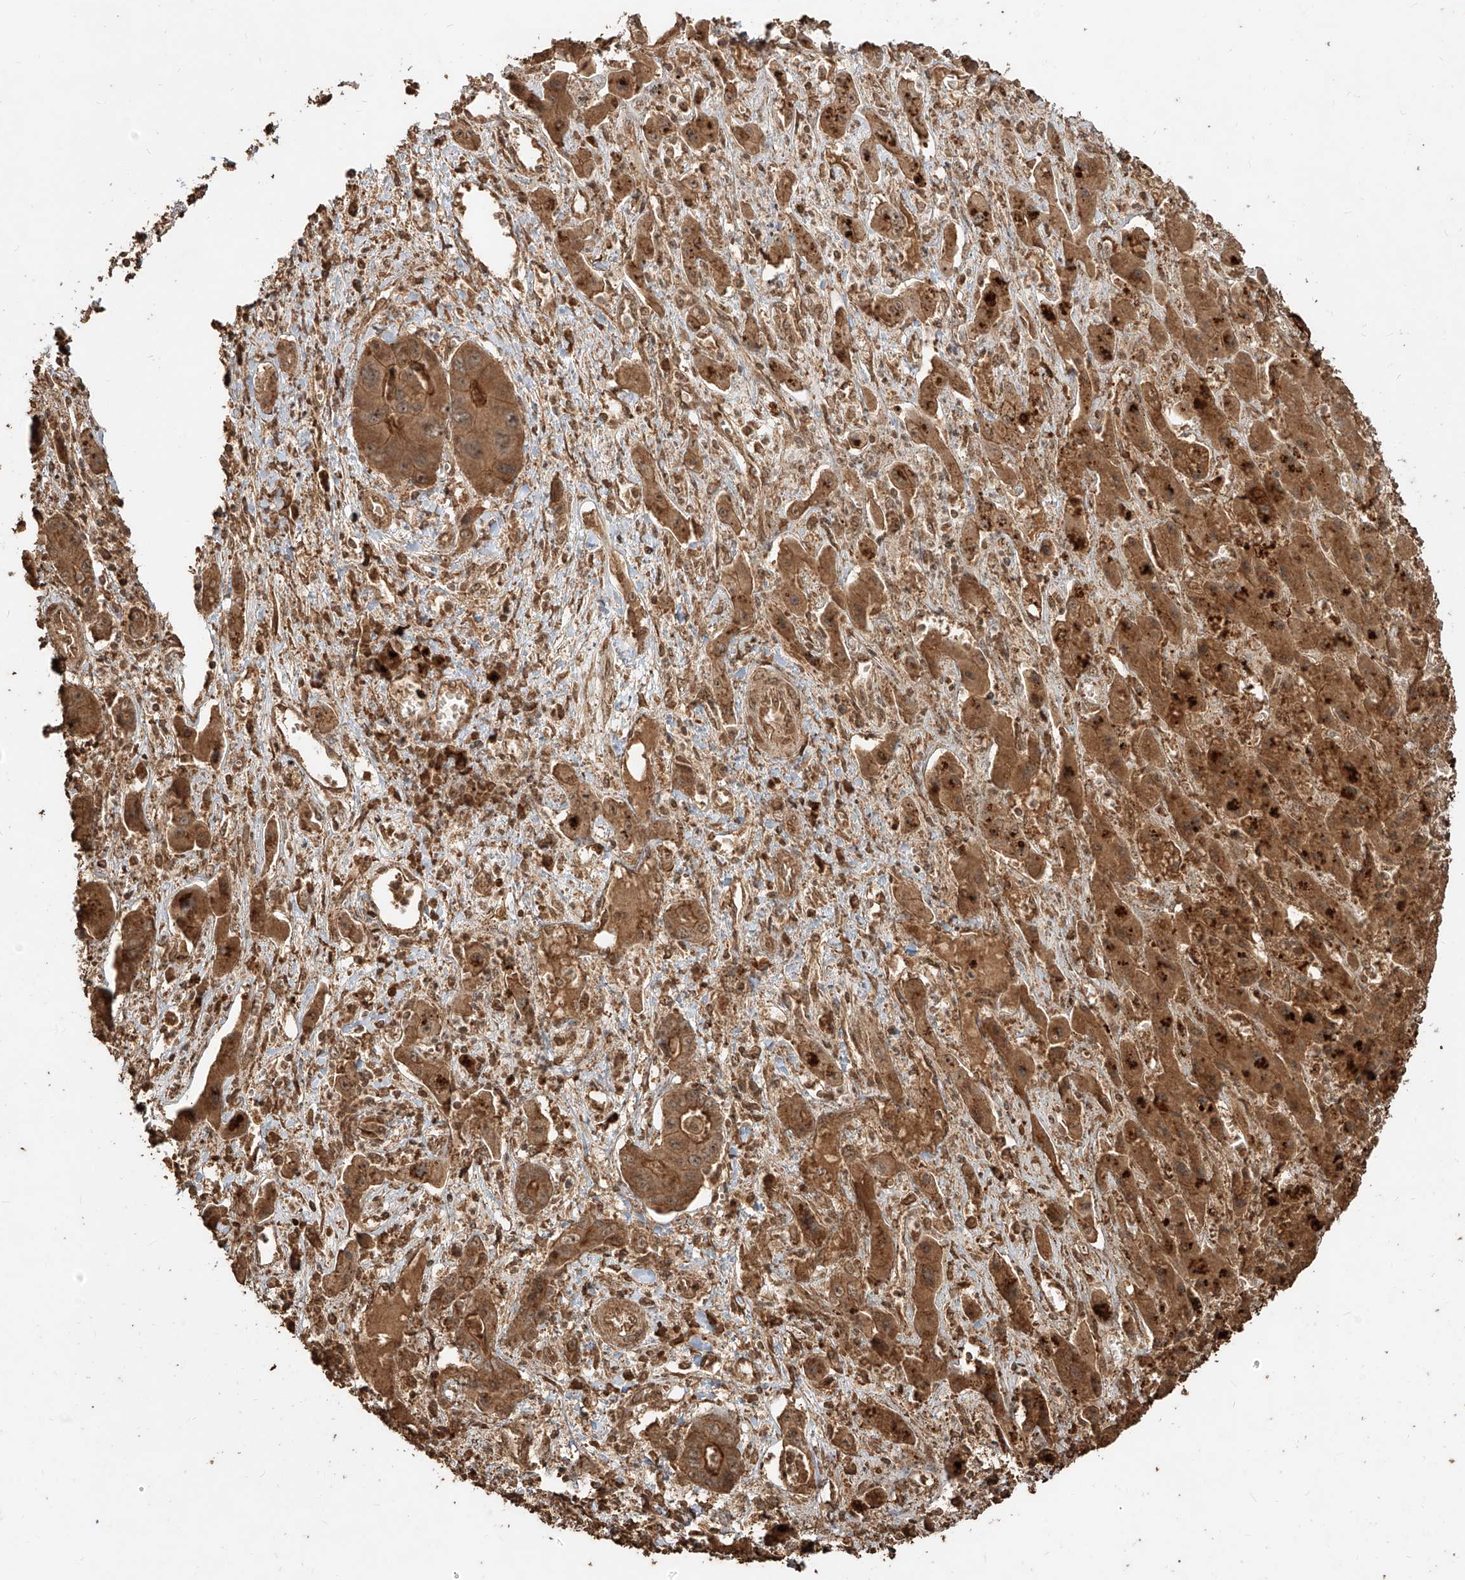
{"staining": {"intensity": "moderate", "quantity": ">75%", "location": "cytoplasmic/membranous"}, "tissue": "liver cancer", "cell_type": "Tumor cells", "image_type": "cancer", "snomed": [{"axis": "morphology", "description": "Cholangiocarcinoma"}, {"axis": "topography", "description": "Liver"}], "caption": "A photomicrograph of liver cholangiocarcinoma stained for a protein displays moderate cytoplasmic/membranous brown staining in tumor cells.", "gene": "ZNF660", "patient": {"sex": "male", "age": 67}}